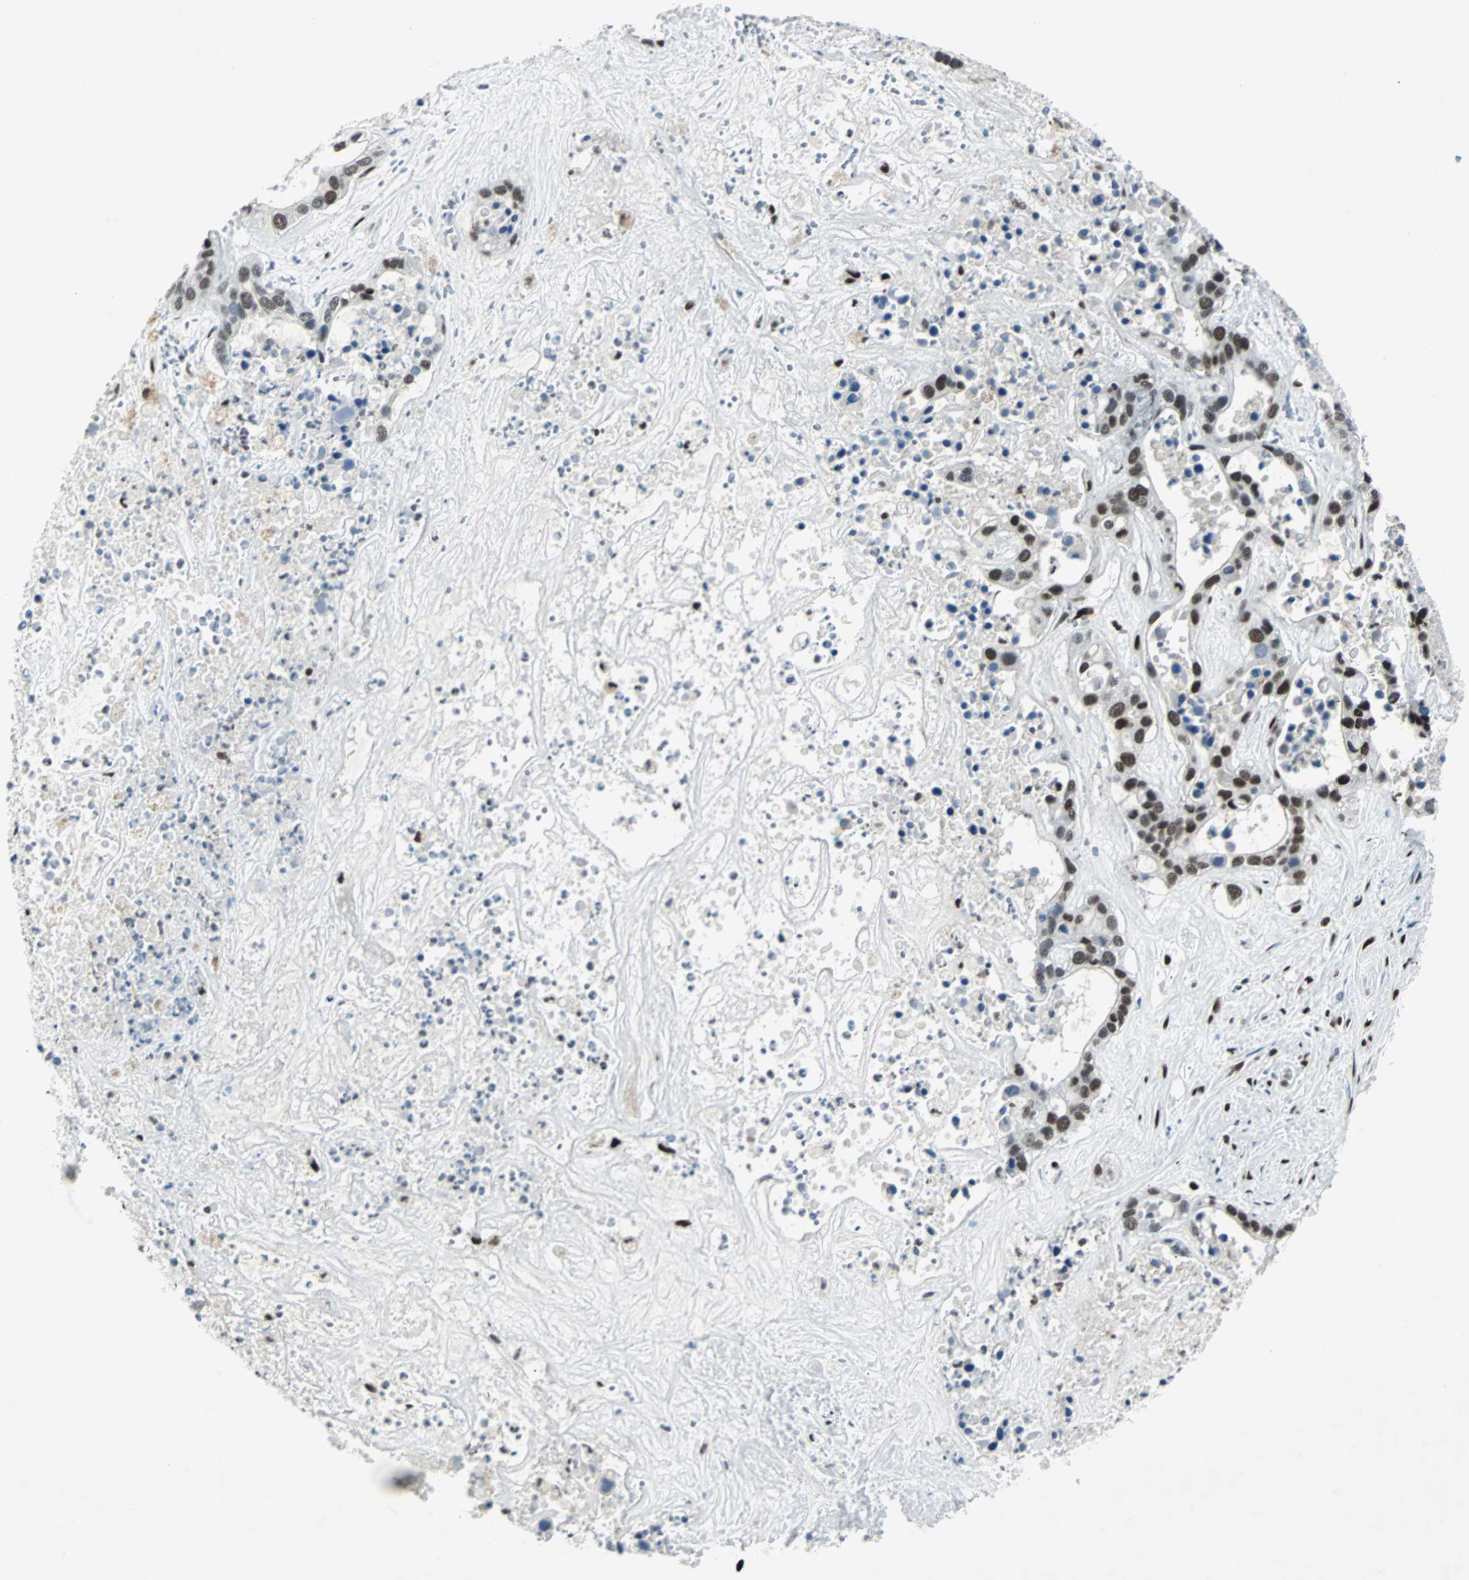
{"staining": {"intensity": "moderate", "quantity": "25%-75%", "location": "nuclear"}, "tissue": "liver cancer", "cell_type": "Tumor cells", "image_type": "cancer", "snomed": [{"axis": "morphology", "description": "Cholangiocarcinoma"}, {"axis": "topography", "description": "Liver"}], "caption": "High-power microscopy captured an immunohistochemistry (IHC) micrograph of liver cancer (cholangiocarcinoma), revealing moderate nuclear expression in about 25%-75% of tumor cells.", "gene": "MEF2D", "patient": {"sex": "female", "age": 65}}